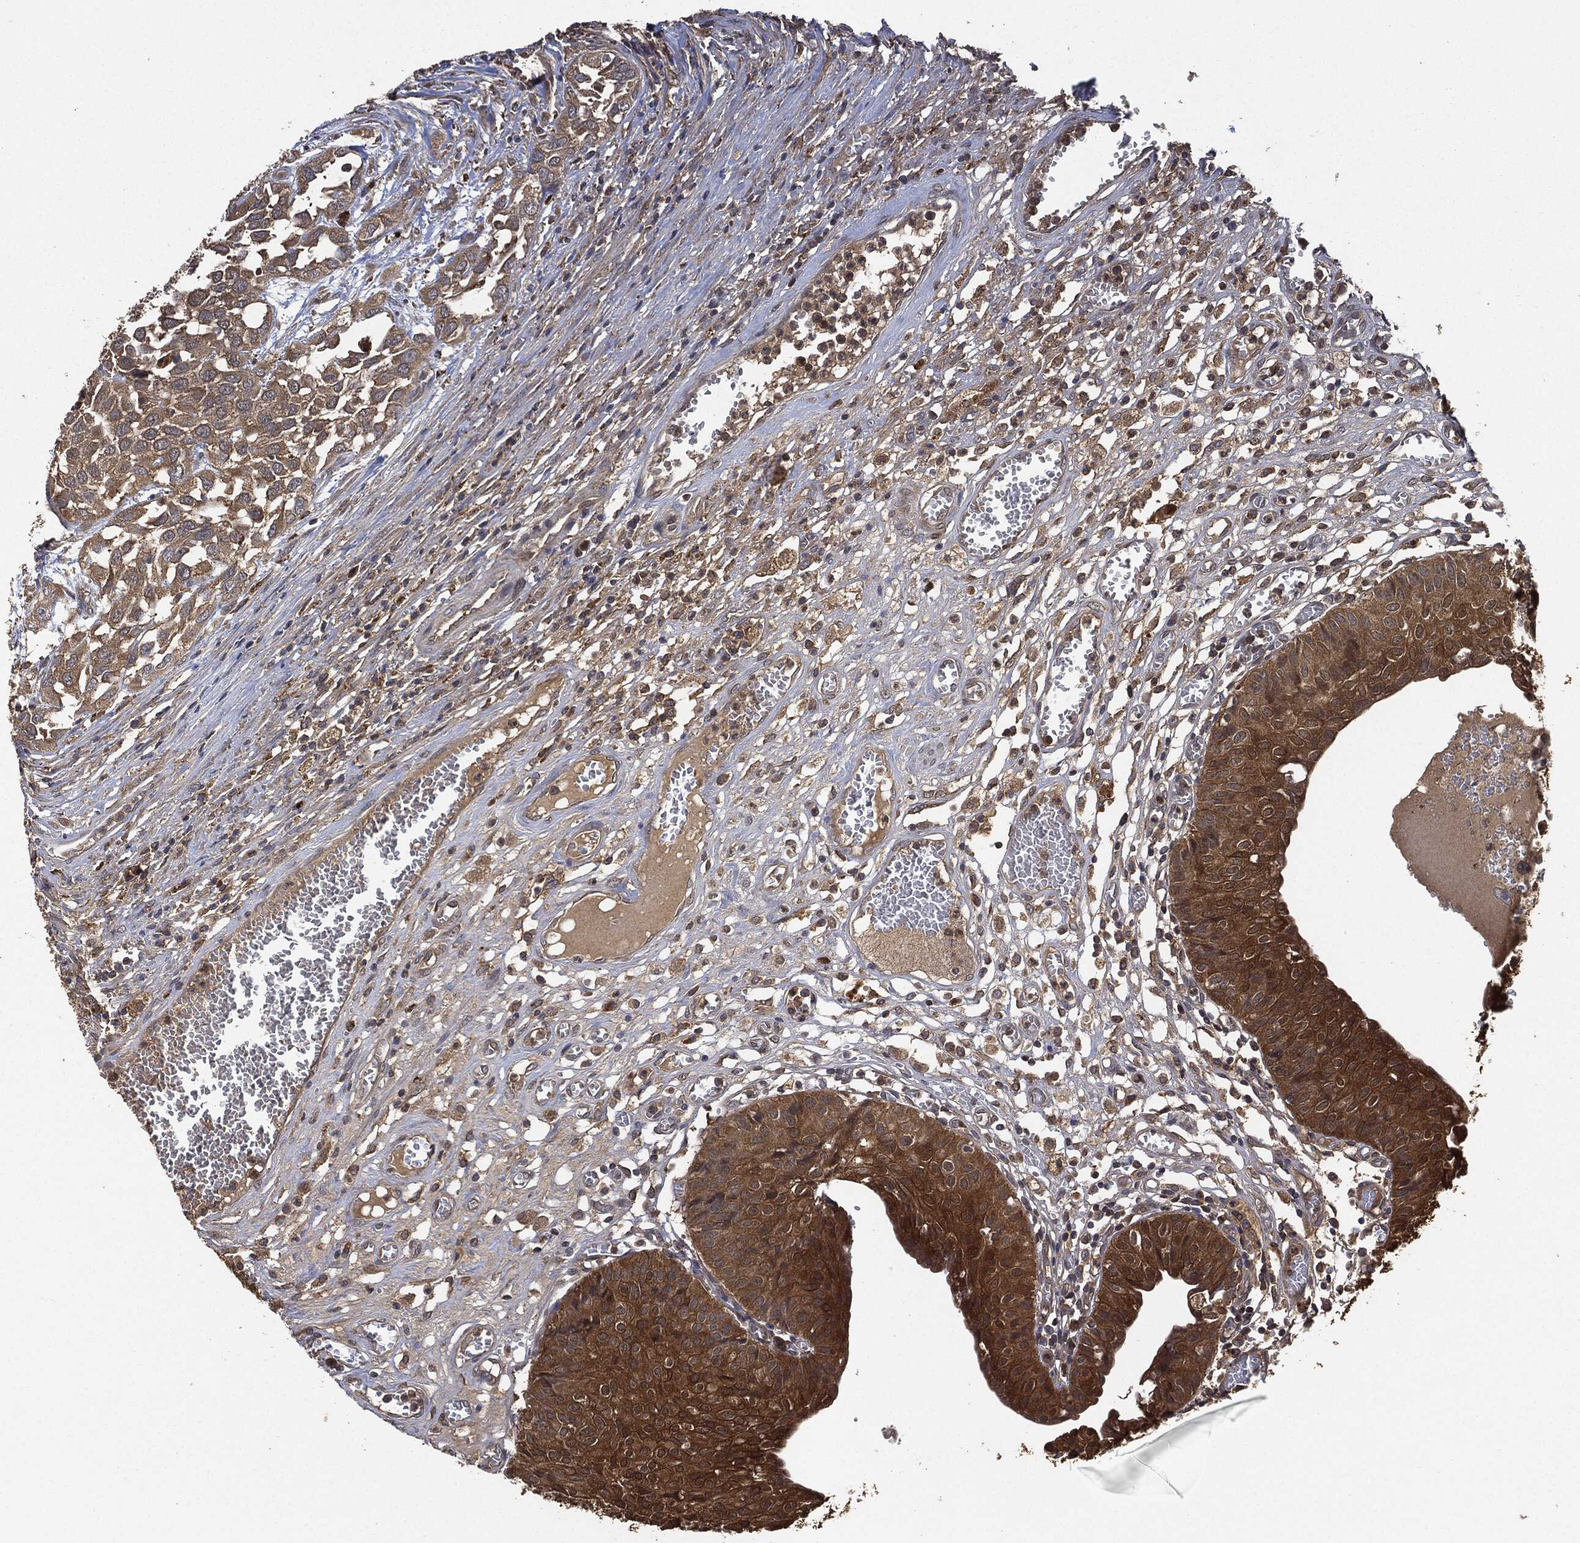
{"staining": {"intensity": "strong", "quantity": ">75%", "location": "cytoplasmic/membranous"}, "tissue": "urinary bladder", "cell_type": "Urothelial cells", "image_type": "normal", "snomed": [{"axis": "morphology", "description": "Normal tissue, NOS"}, {"axis": "morphology", "description": "Urothelial carcinoma, NOS"}, {"axis": "morphology", "description": "Urothelial carcinoma, High grade"}, {"axis": "topography", "description": "Urinary bladder"}], "caption": "The histopathology image demonstrates immunohistochemical staining of unremarkable urinary bladder. There is strong cytoplasmic/membranous expression is present in about >75% of urothelial cells. (brown staining indicates protein expression, while blue staining denotes nuclei).", "gene": "BRAF", "patient": {"sex": "male", "age": 57}}